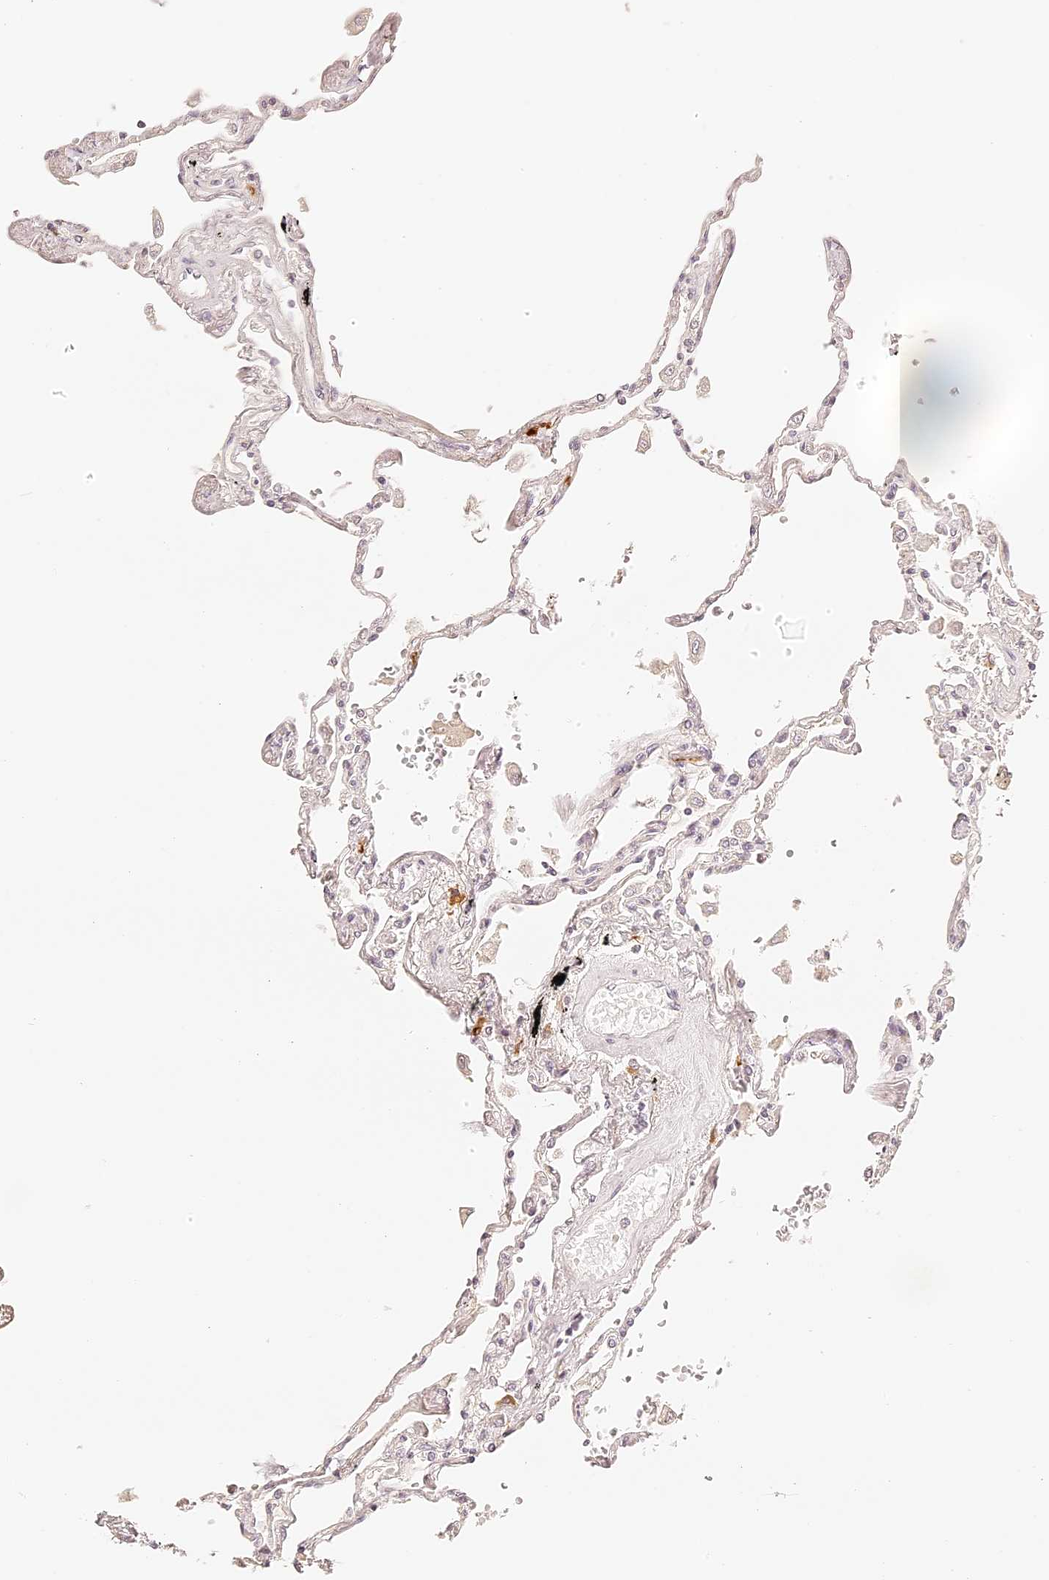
{"staining": {"intensity": "negative", "quantity": "none", "location": "none"}, "tissue": "lung", "cell_type": "Alveolar cells", "image_type": "normal", "snomed": [{"axis": "morphology", "description": "Normal tissue, NOS"}, {"axis": "topography", "description": "Lung"}], "caption": "This is an IHC micrograph of benign lung. There is no staining in alveolar cells.", "gene": "TRIM45", "patient": {"sex": "female", "age": 67}}